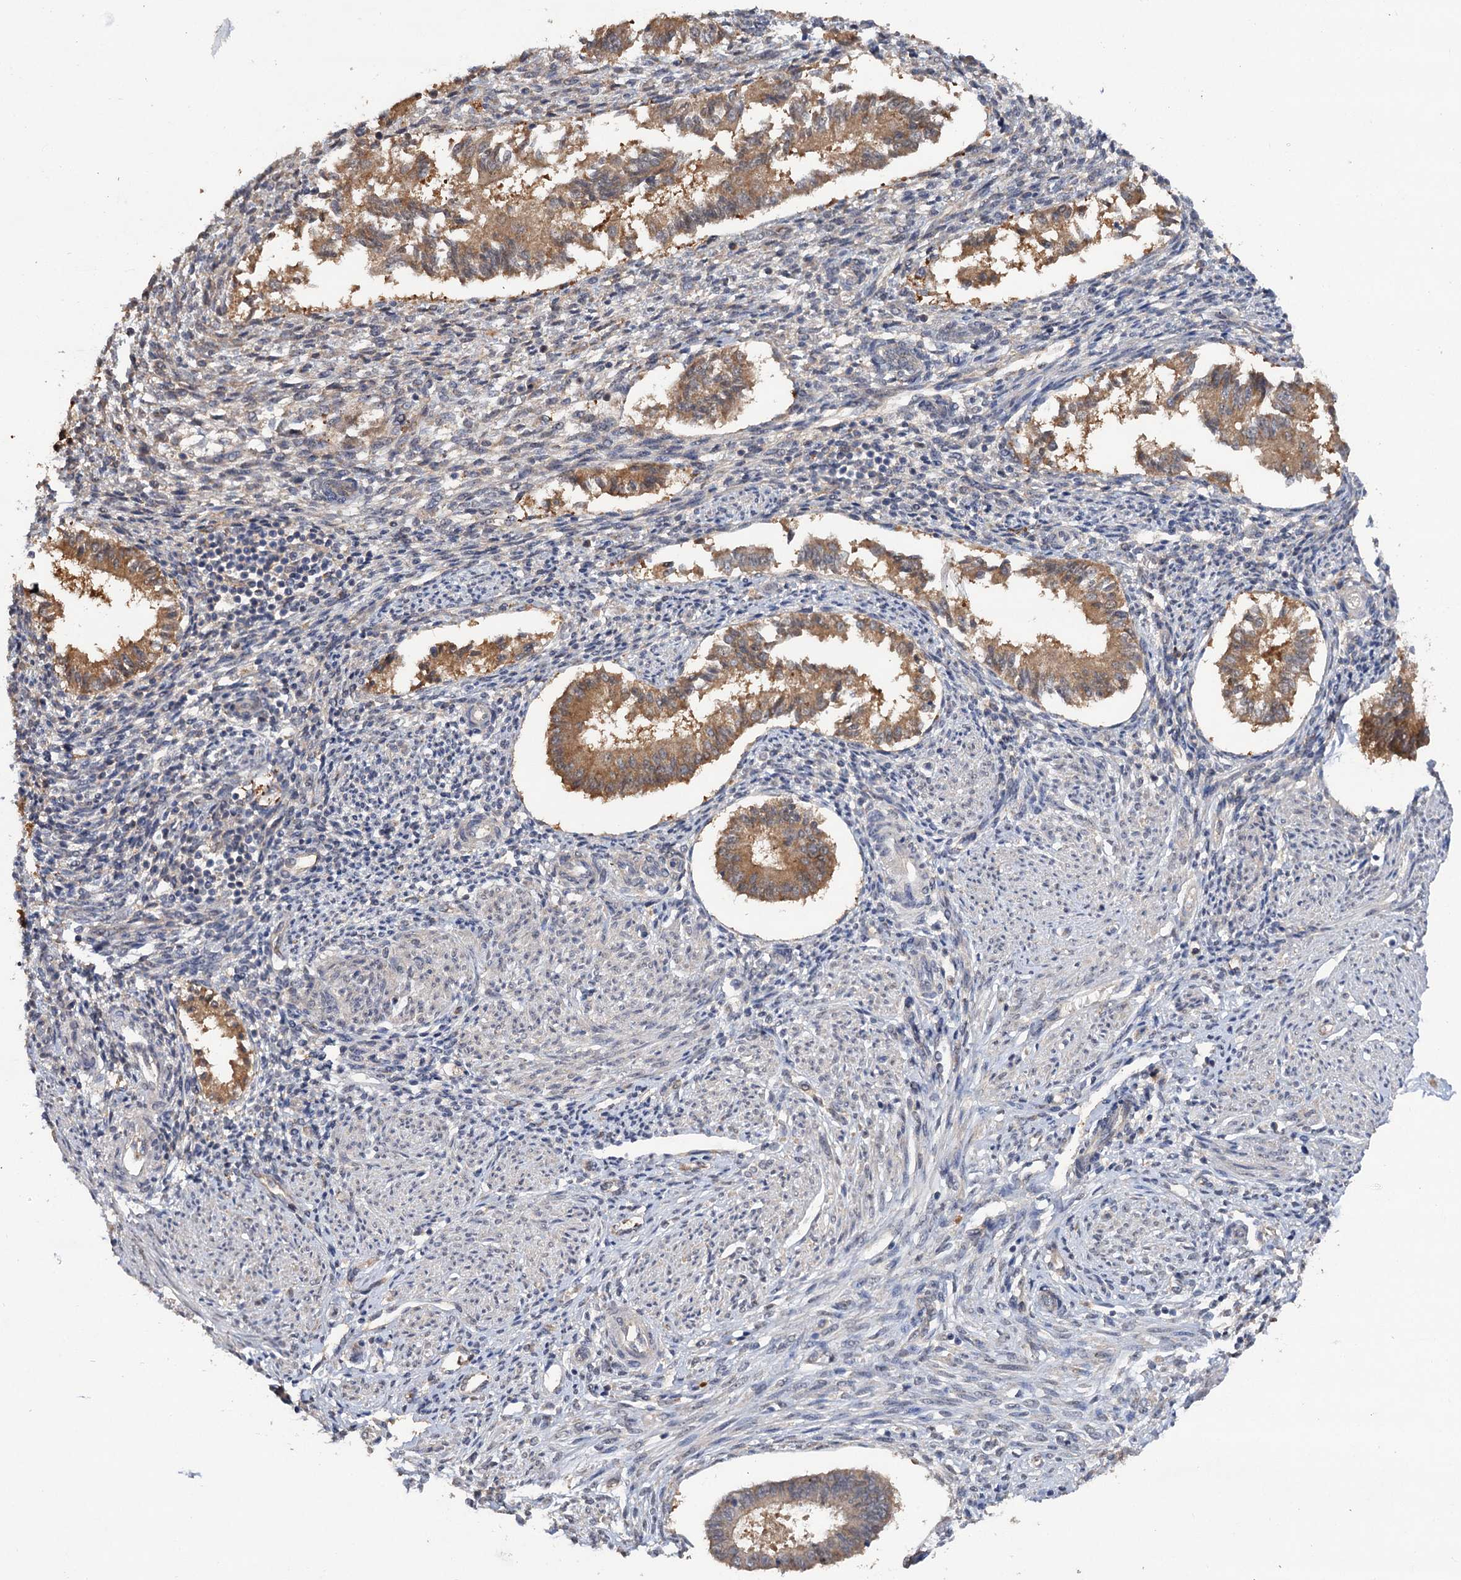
{"staining": {"intensity": "moderate", "quantity": "<25%", "location": "cytoplasmic/membranous"}, "tissue": "endometrium", "cell_type": "Cells in endometrial stroma", "image_type": "normal", "snomed": [{"axis": "morphology", "description": "Normal tissue, NOS"}, {"axis": "topography", "description": "Uterus"}, {"axis": "topography", "description": "Endometrium"}], "caption": "High-power microscopy captured an IHC photomicrograph of unremarkable endometrium, revealing moderate cytoplasmic/membranous staining in about <25% of cells in endometrial stroma.", "gene": "NUDCD2", "patient": {"sex": "female", "age": 48}}